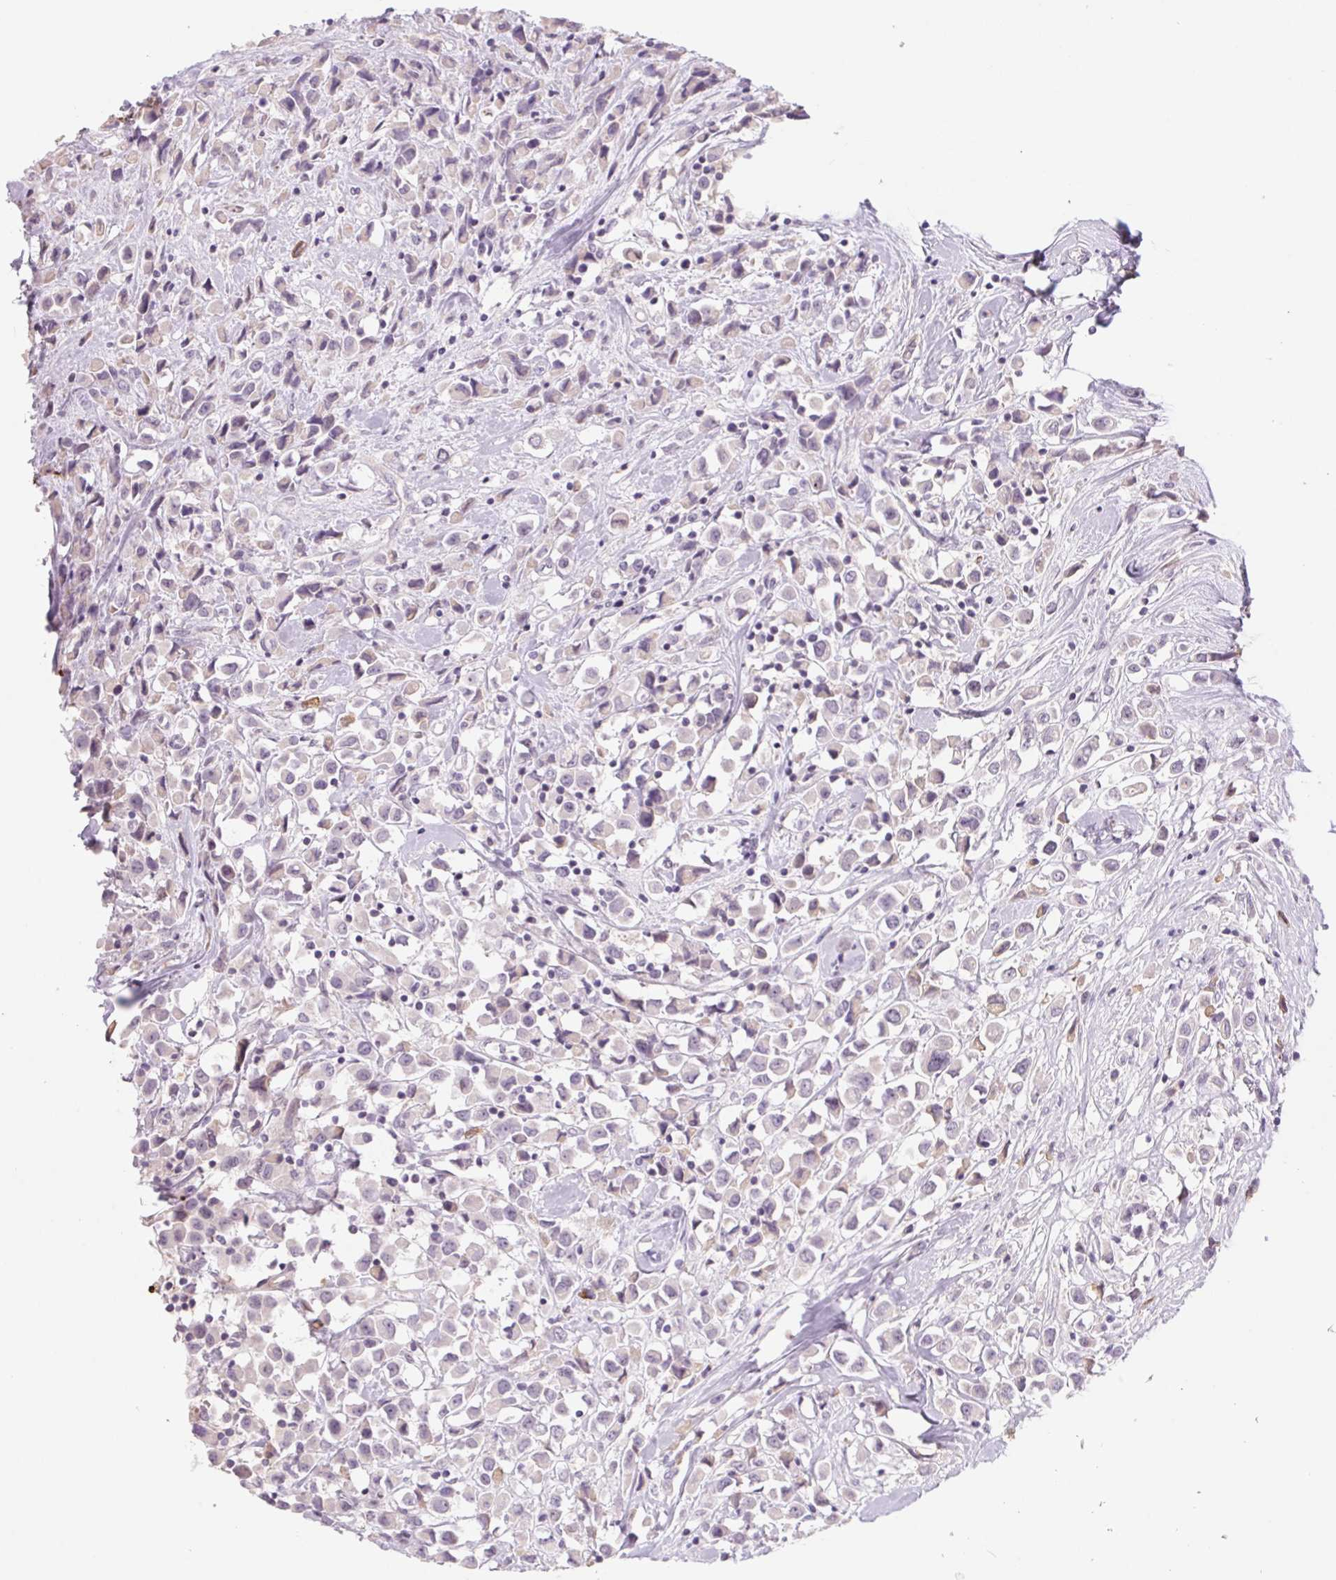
{"staining": {"intensity": "negative", "quantity": "none", "location": "none"}, "tissue": "breast cancer", "cell_type": "Tumor cells", "image_type": "cancer", "snomed": [{"axis": "morphology", "description": "Duct carcinoma"}, {"axis": "topography", "description": "Breast"}], "caption": "Immunohistochemical staining of human invasive ductal carcinoma (breast) exhibits no significant staining in tumor cells.", "gene": "KRT1", "patient": {"sex": "female", "age": 61}}